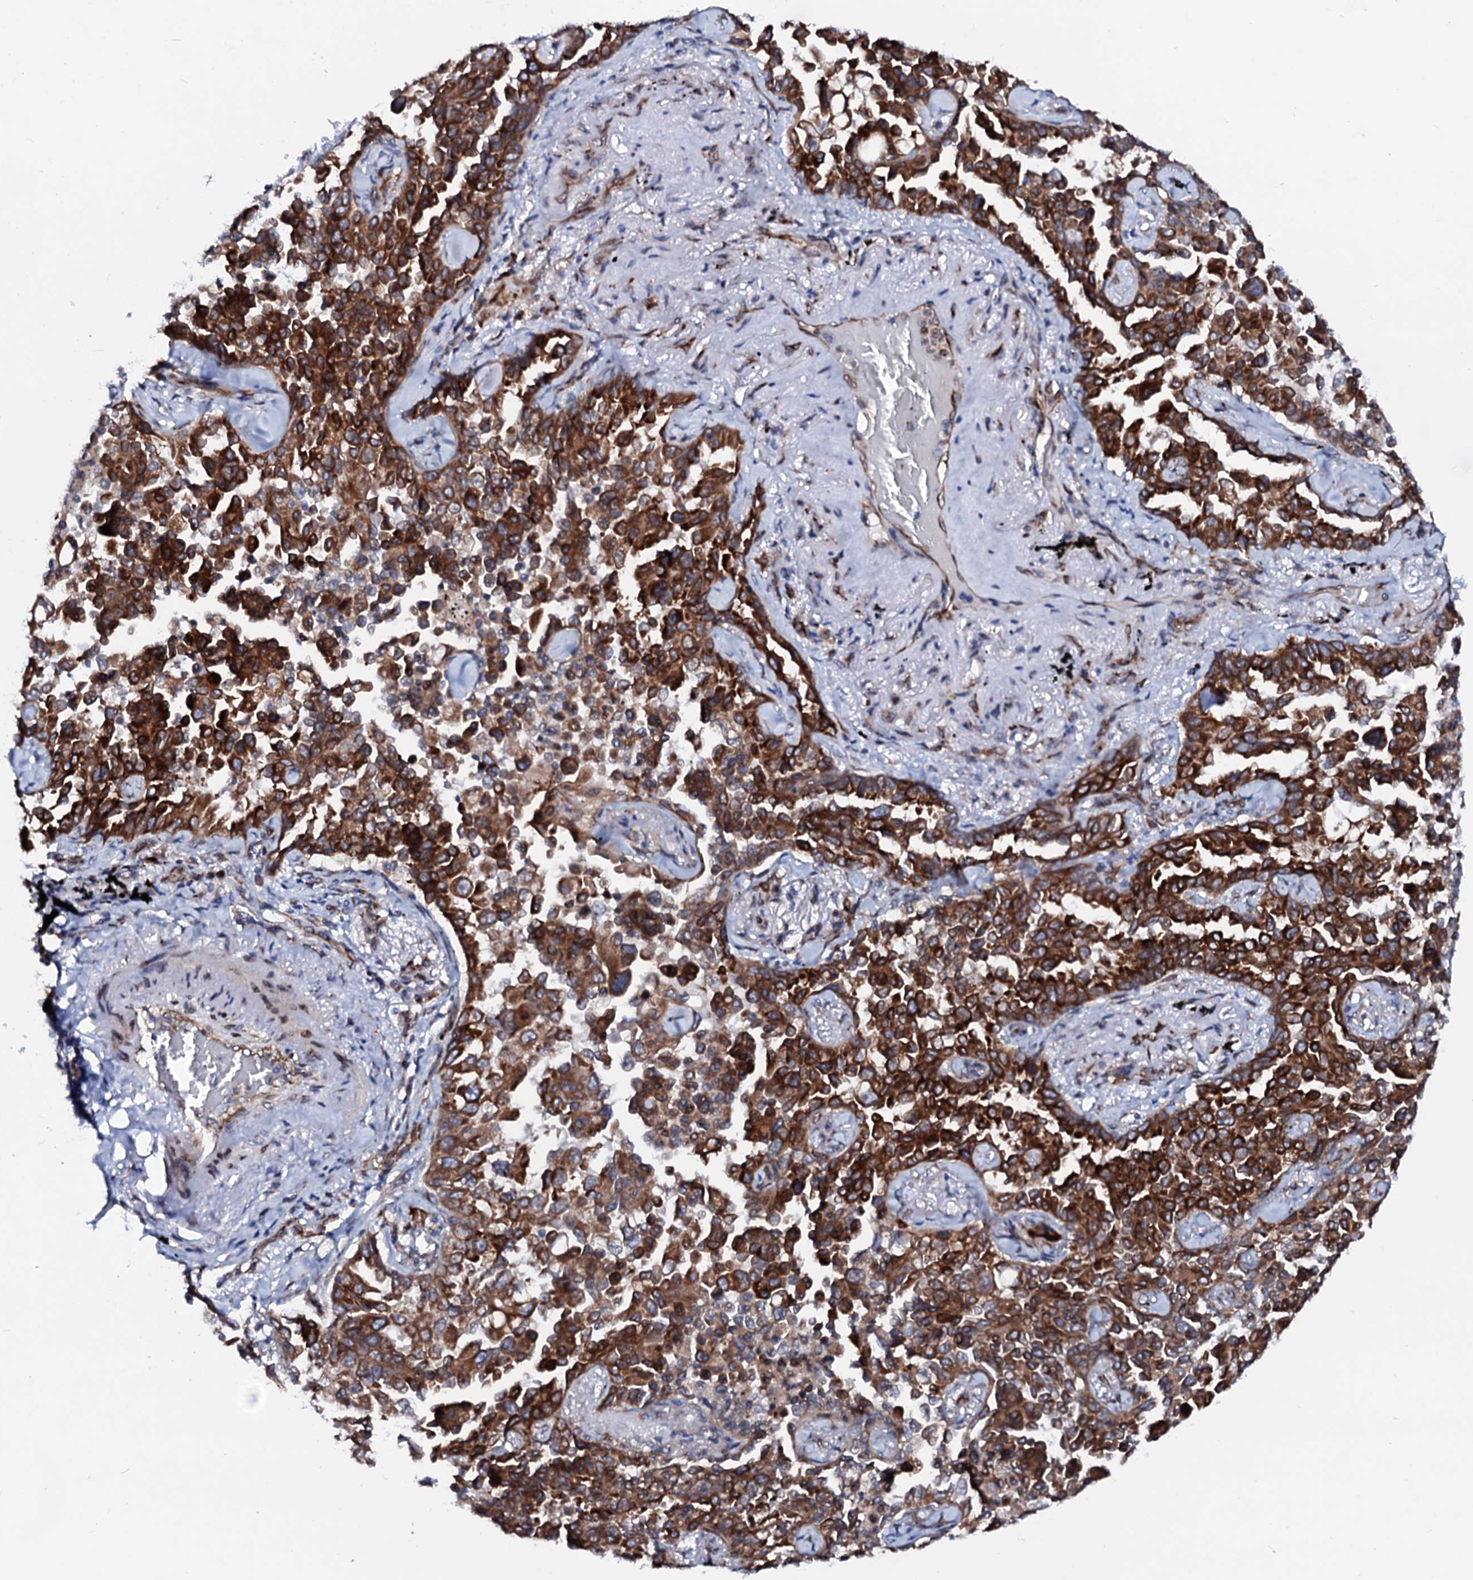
{"staining": {"intensity": "strong", "quantity": ">75%", "location": "cytoplasmic/membranous"}, "tissue": "lung cancer", "cell_type": "Tumor cells", "image_type": "cancer", "snomed": [{"axis": "morphology", "description": "Adenocarcinoma, NOS"}, {"axis": "topography", "description": "Lung"}], "caption": "Human lung adenocarcinoma stained with a brown dye displays strong cytoplasmic/membranous positive expression in about >75% of tumor cells.", "gene": "TMCO3", "patient": {"sex": "female", "age": 67}}